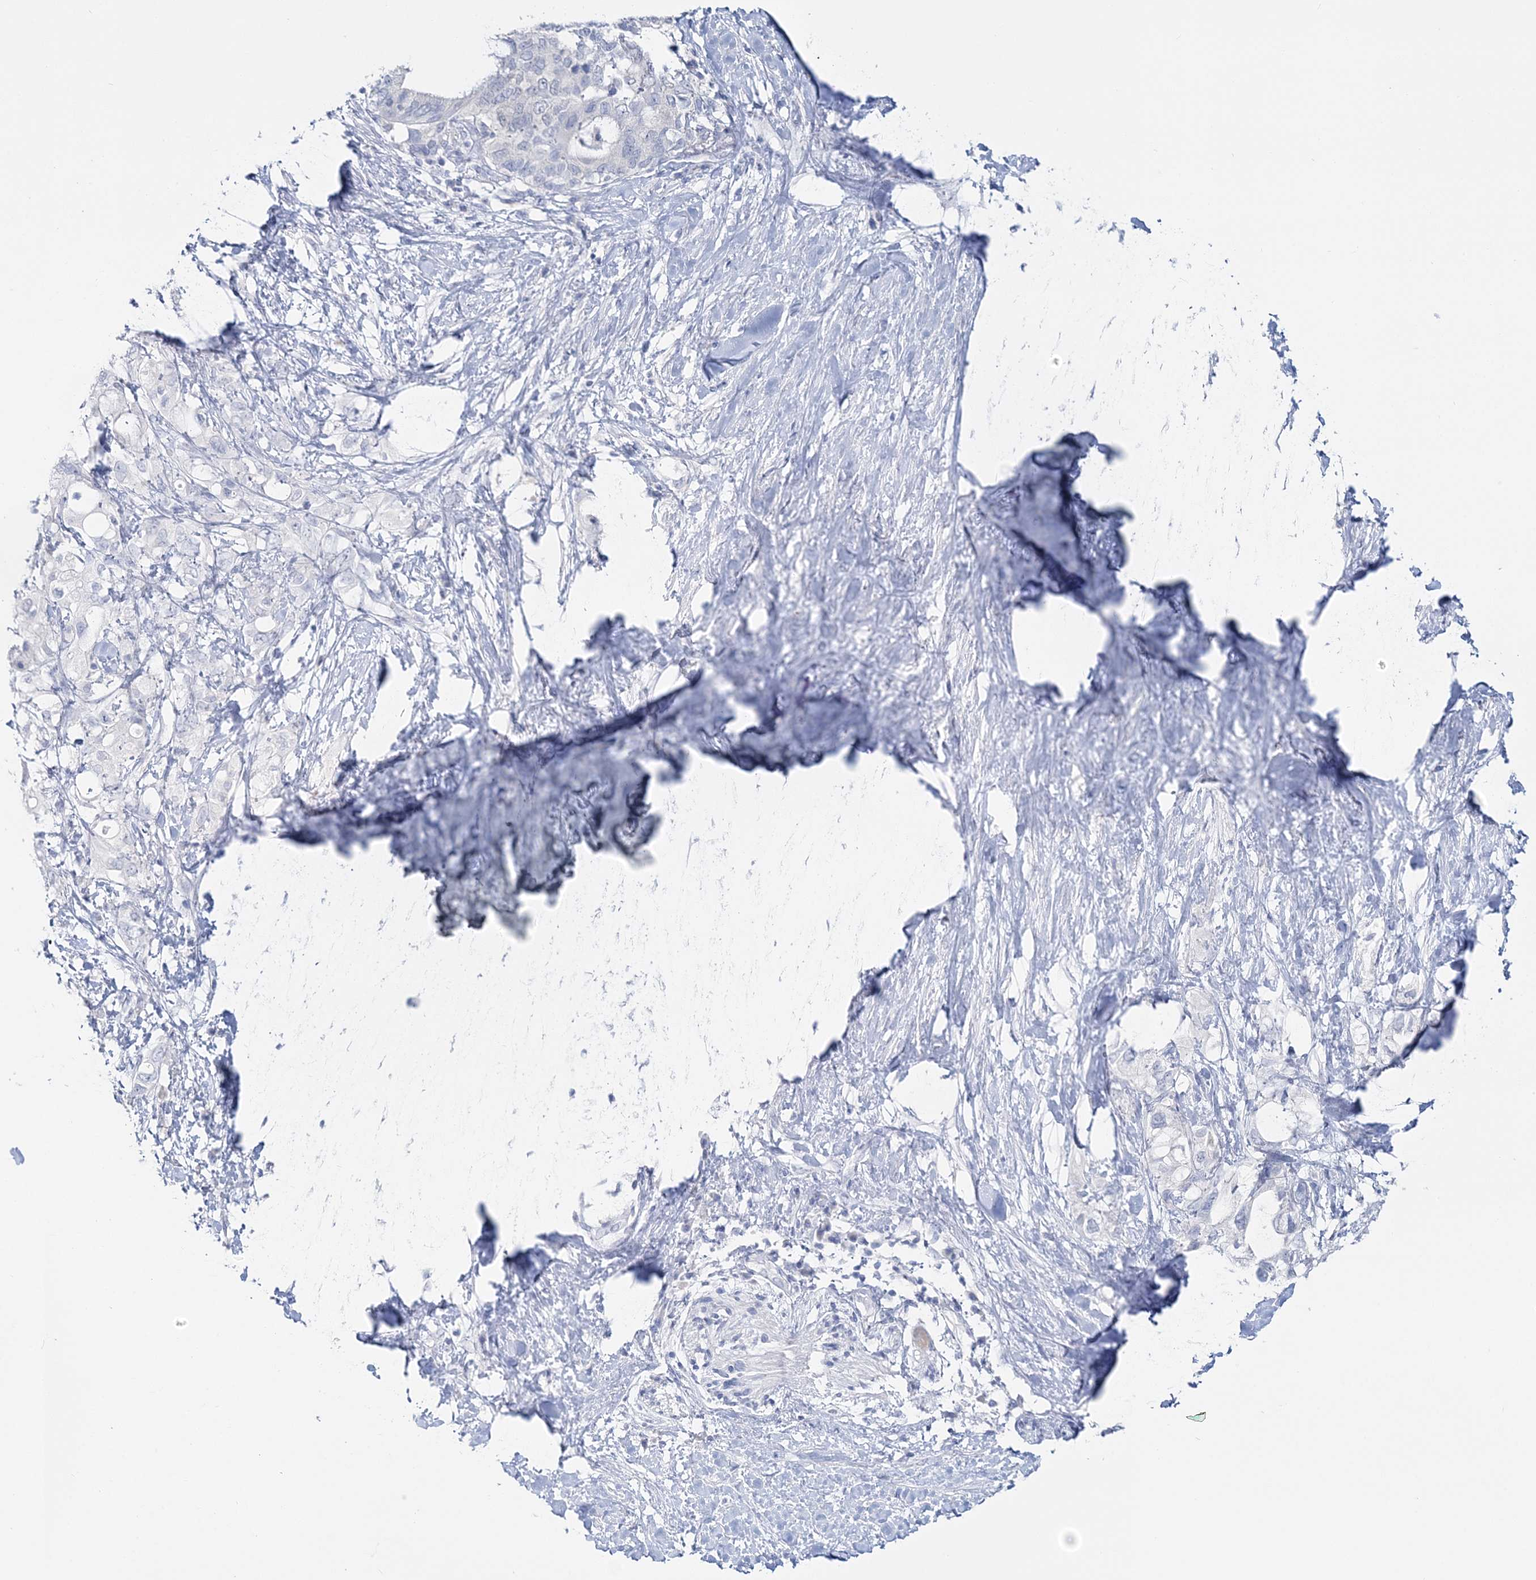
{"staining": {"intensity": "negative", "quantity": "none", "location": "none"}, "tissue": "pancreatic cancer", "cell_type": "Tumor cells", "image_type": "cancer", "snomed": [{"axis": "morphology", "description": "Adenocarcinoma, NOS"}, {"axis": "topography", "description": "Pancreas"}], "caption": "DAB immunohistochemical staining of pancreatic adenocarcinoma shows no significant expression in tumor cells.", "gene": "CYP3A4", "patient": {"sex": "female", "age": 56}}